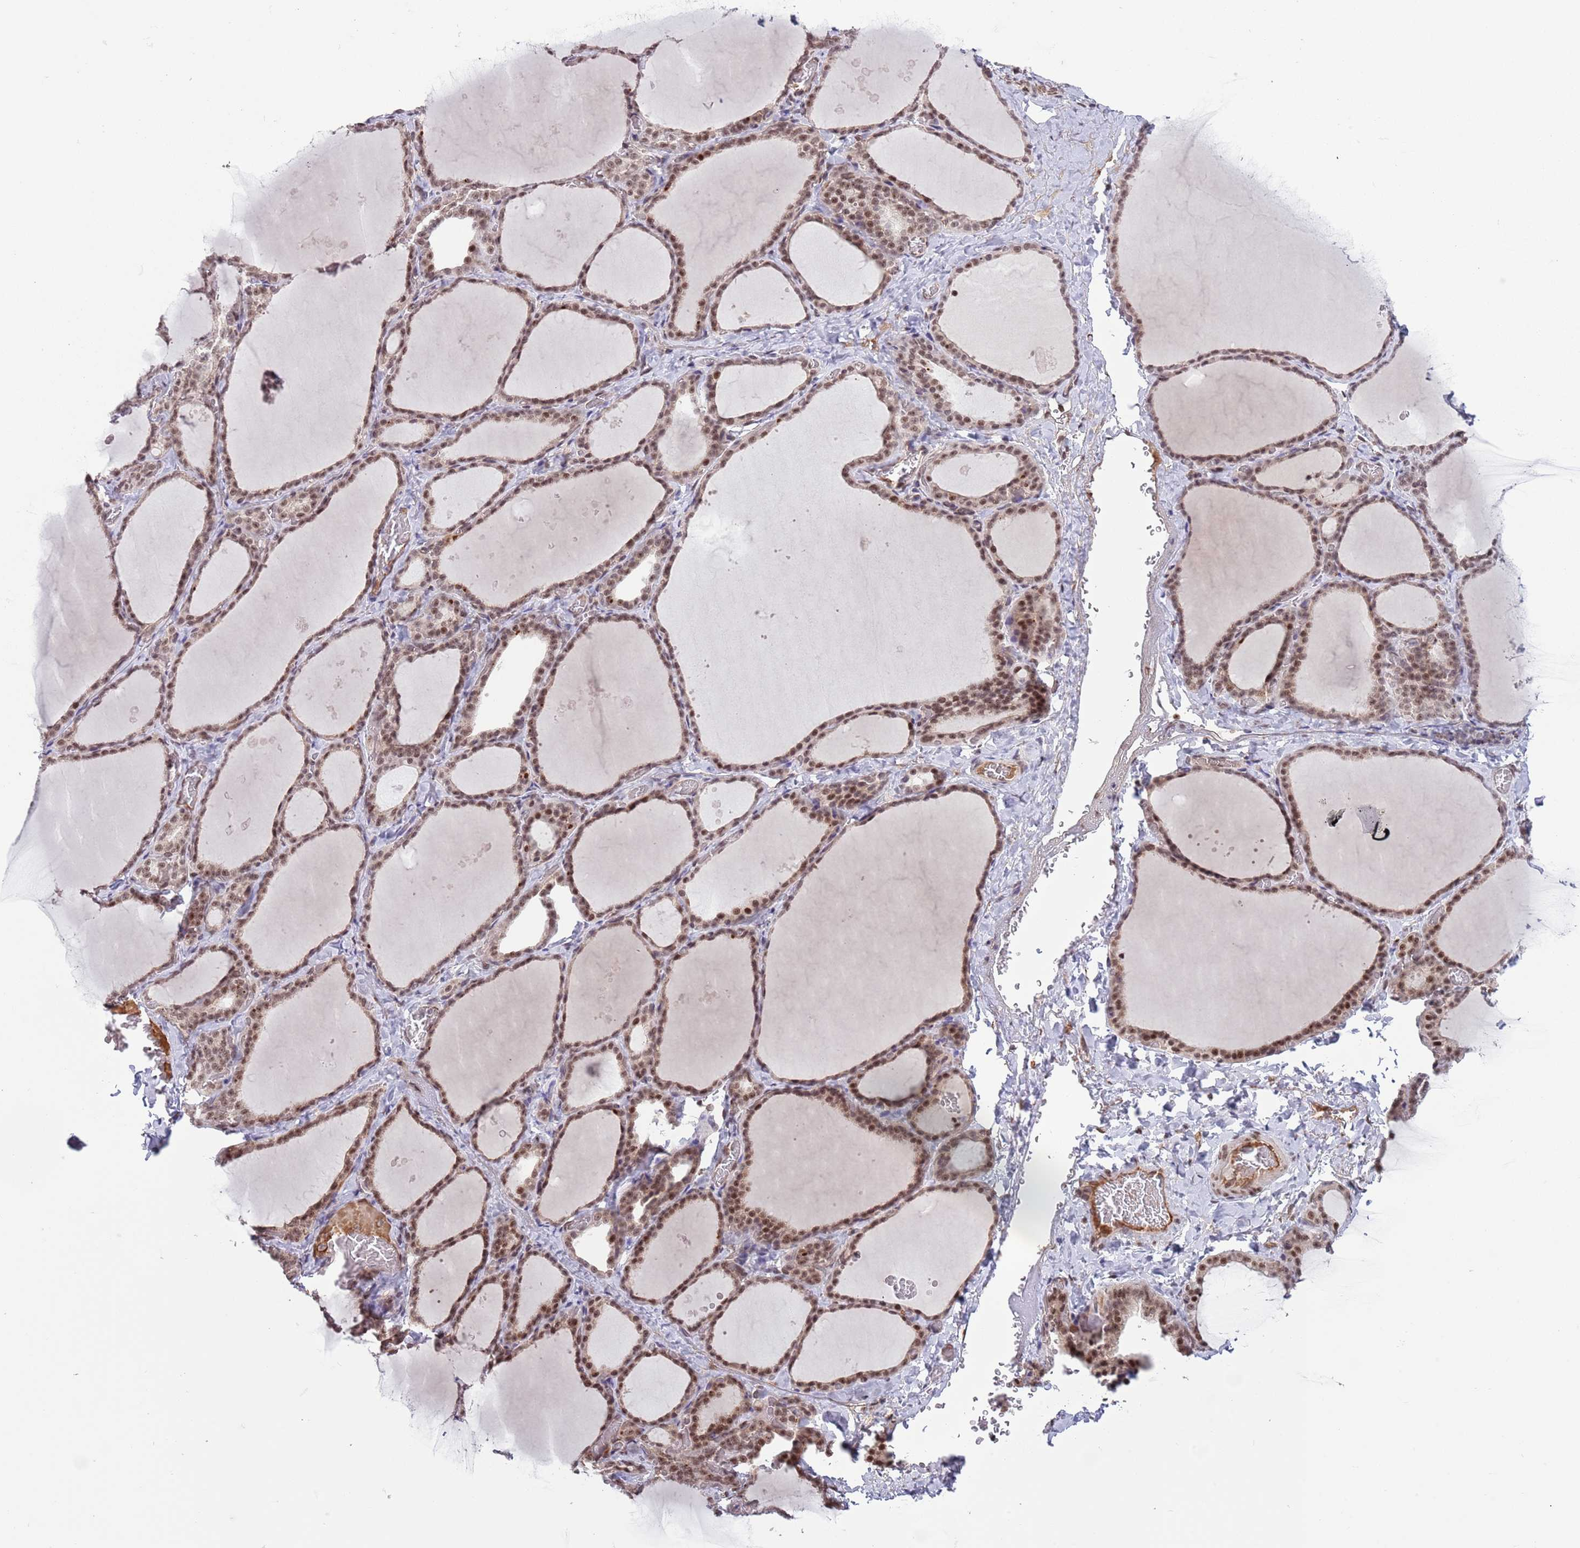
{"staining": {"intensity": "moderate", "quantity": ">75%", "location": "nuclear"}, "tissue": "thyroid gland", "cell_type": "Glandular cells", "image_type": "normal", "snomed": [{"axis": "morphology", "description": "Normal tissue, NOS"}, {"axis": "topography", "description": "Thyroid gland"}], "caption": "A micrograph of thyroid gland stained for a protein demonstrates moderate nuclear brown staining in glandular cells. (DAB (3,3'-diaminobenzidine) = brown stain, brightfield microscopy at high magnification).", "gene": "SIPA1L3", "patient": {"sex": "female", "age": 39}}